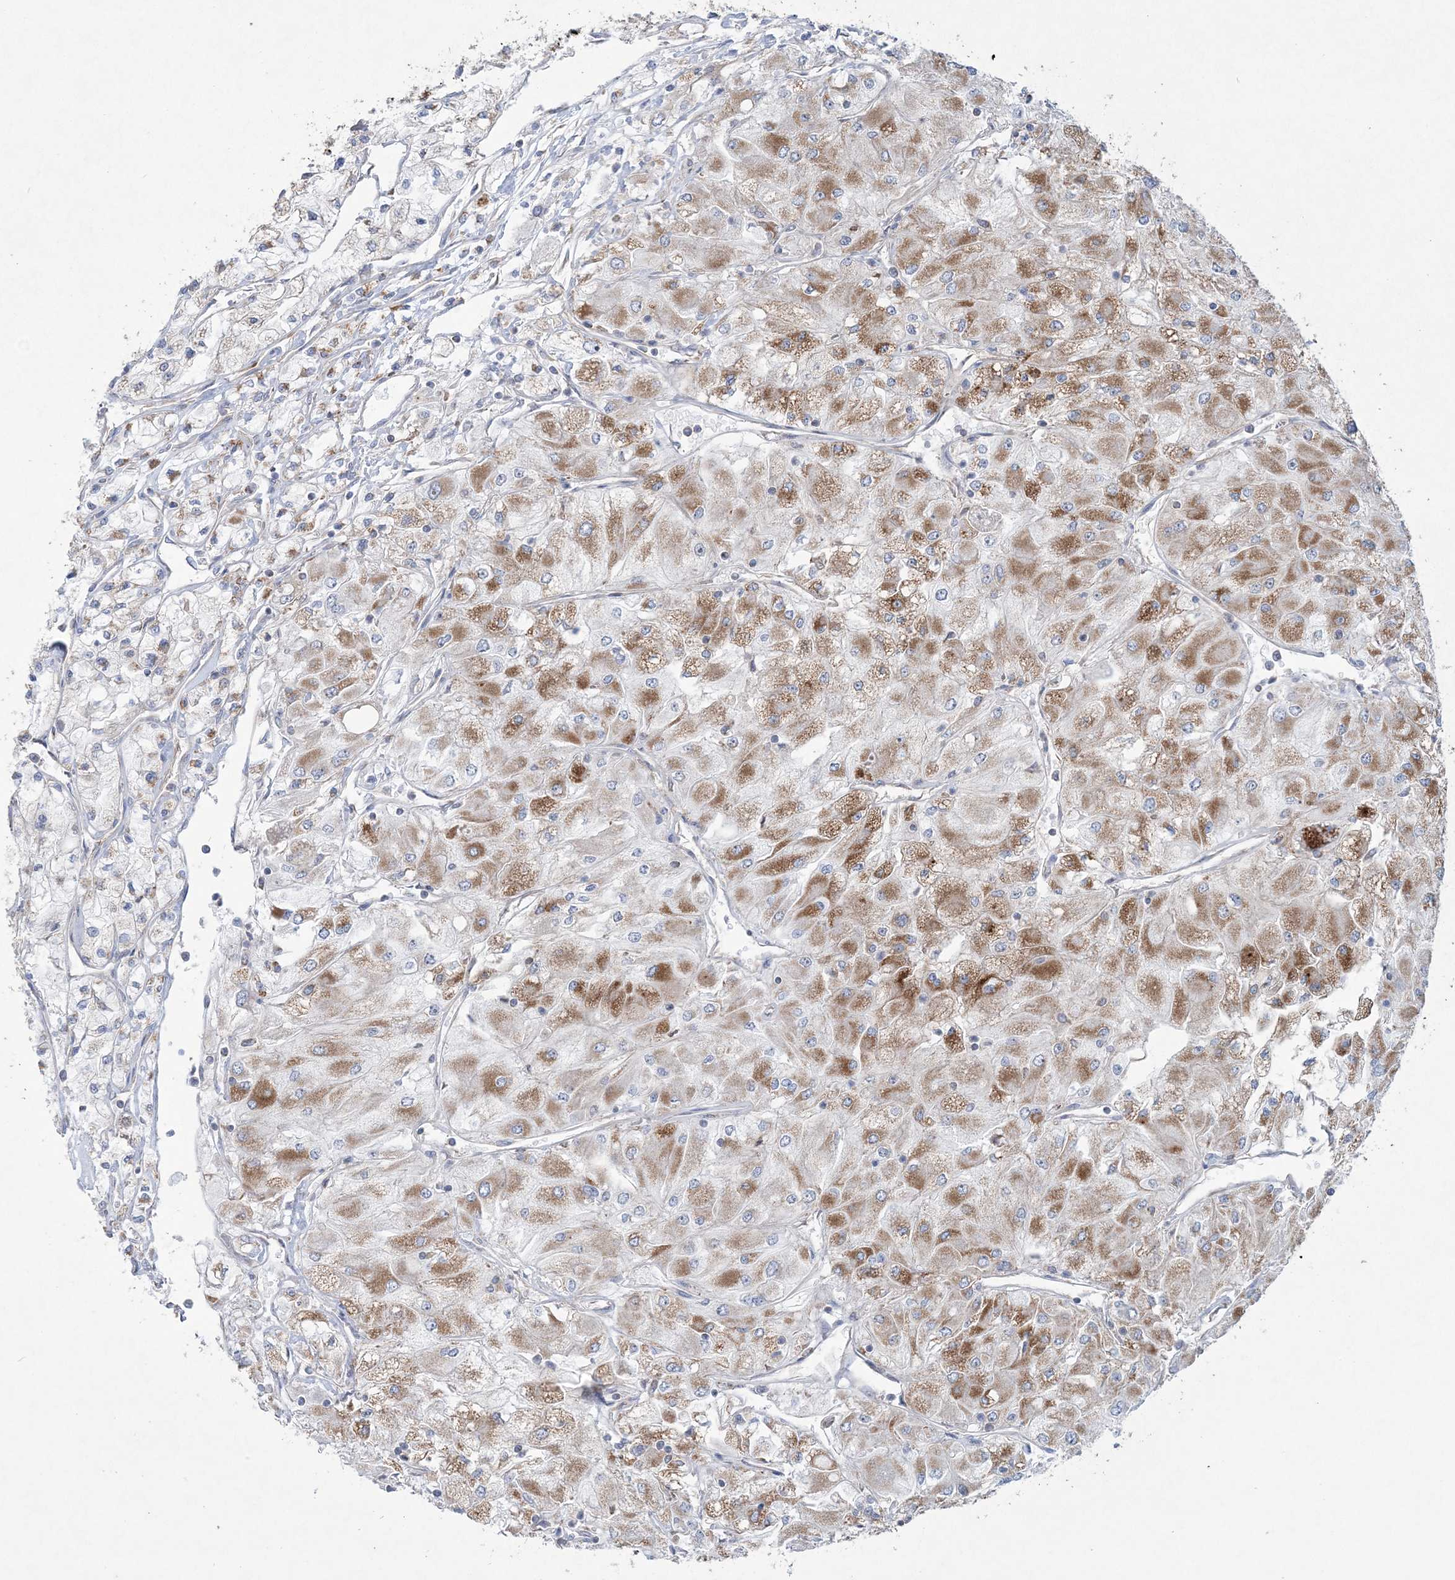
{"staining": {"intensity": "moderate", "quantity": "25%-75%", "location": "cytoplasmic/membranous"}, "tissue": "renal cancer", "cell_type": "Tumor cells", "image_type": "cancer", "snomed": [{"axis": "morphology", "description": "Adenocarcinoma, NOS"}, {"axis": "topography", "description": "Kidney"}], "caption": "The immunohistochemical stain labels moderate cytoplasmic/membranous staining in tumor cells of adenocarcinoma (renal) tissue. (DAB (3,3'-diaminobenzidine) IHC with brightfield microscopy, high magnification).", "gene": "TTC7A", "patient": {"sex": "male", "age": 80}}